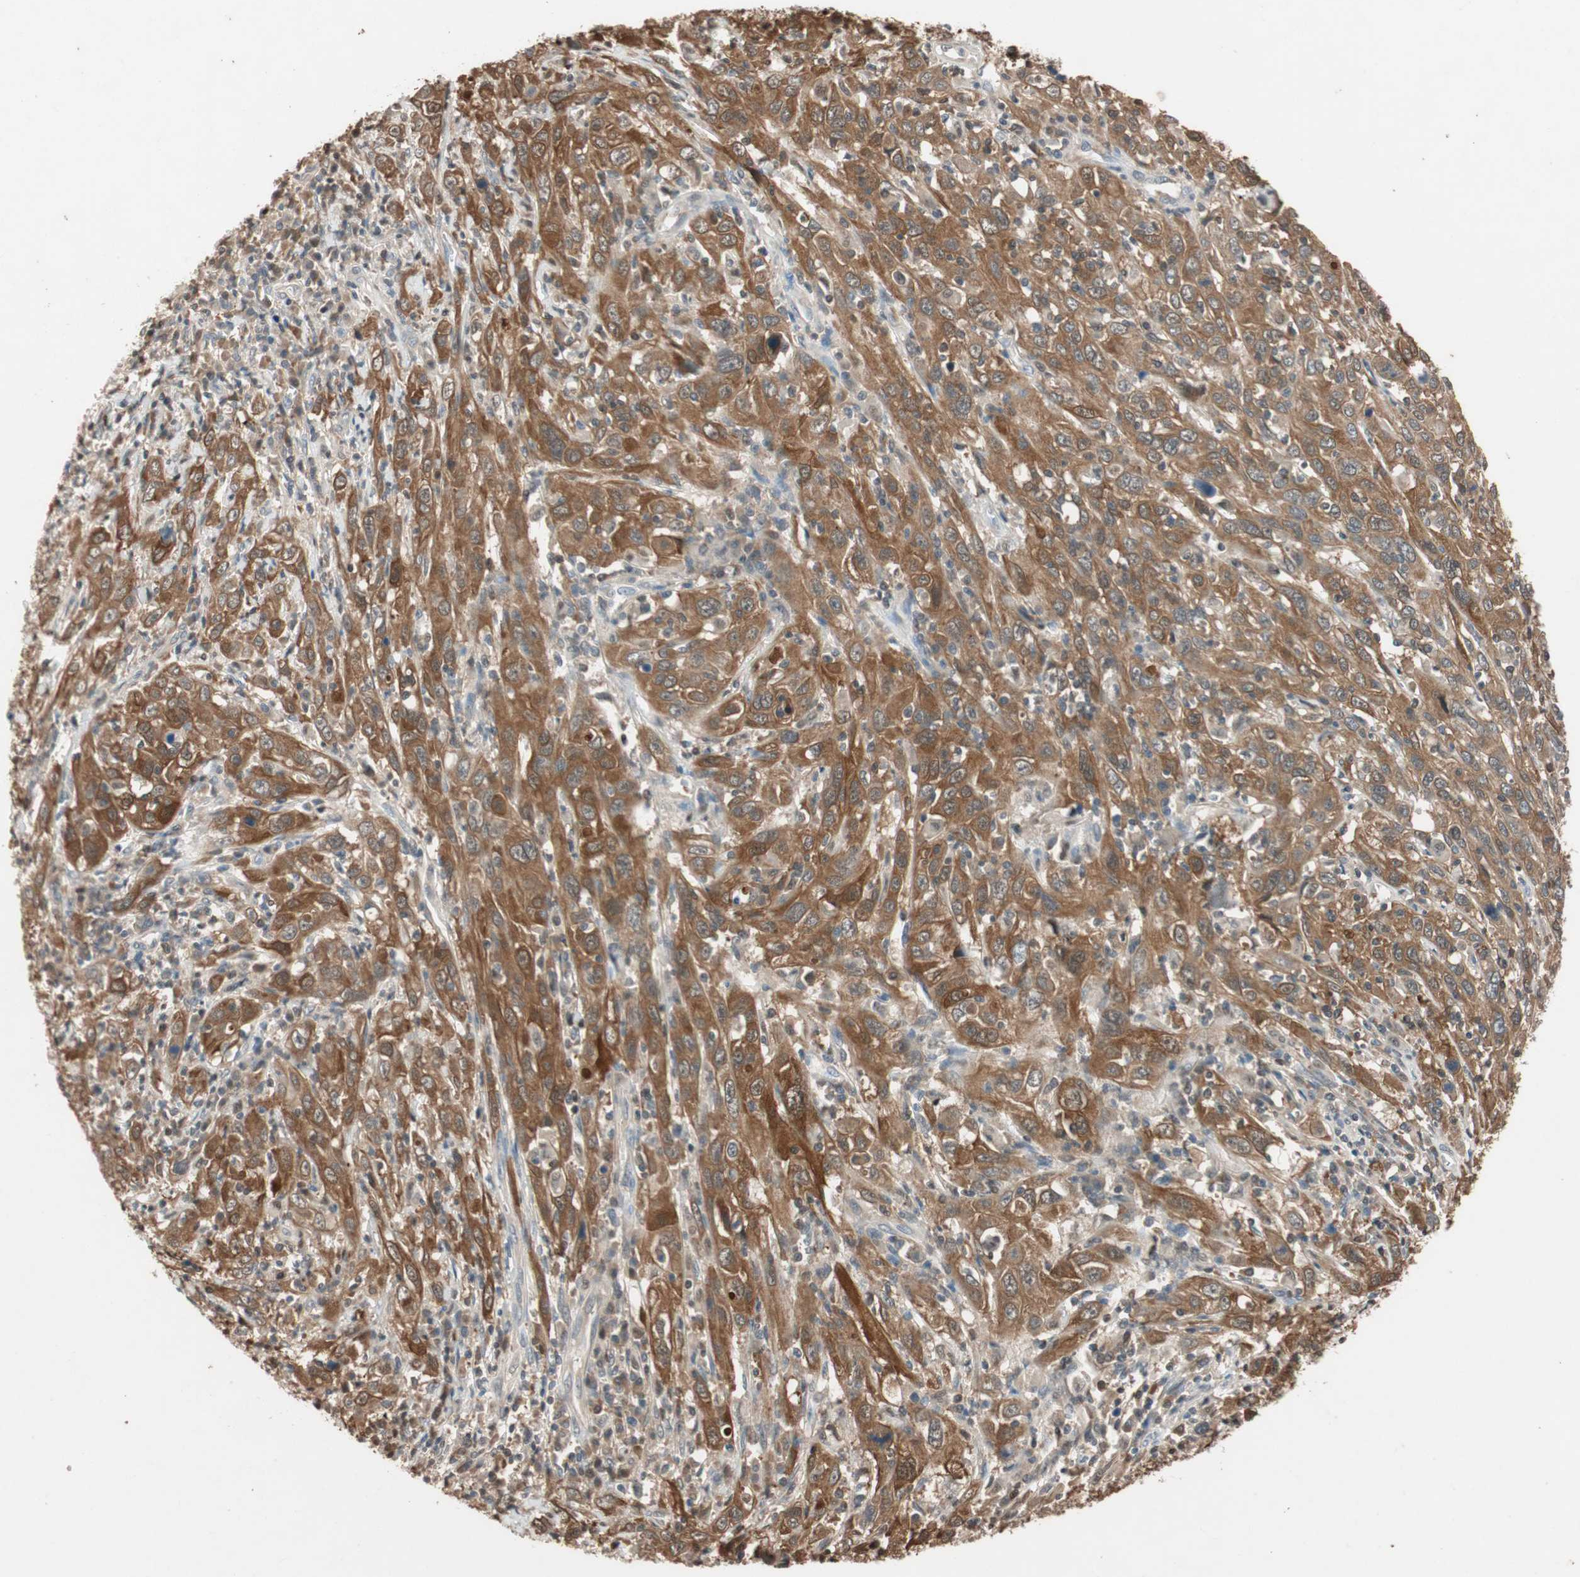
{"staining": {"intensity": "strong", "quantity": "<25%", "location": "cytoplasmic/membranous,nuclear"}, "tissue": "cervical cancer", "cell_type": "Tumor cells", "image_type": "cancer", "snomed": [{"axis": "morphology", "description": "Squamous cell carcinoma, NOS"}, {"axis": "topography", "description": "Cervix"}], "caption": "Human cervical squamous cell carcinoma stained with a protein marker demonstrates strong staining in tumor cells.", "gene": "SERPINB5", "patient": {"sex": "female", "age": 46}}